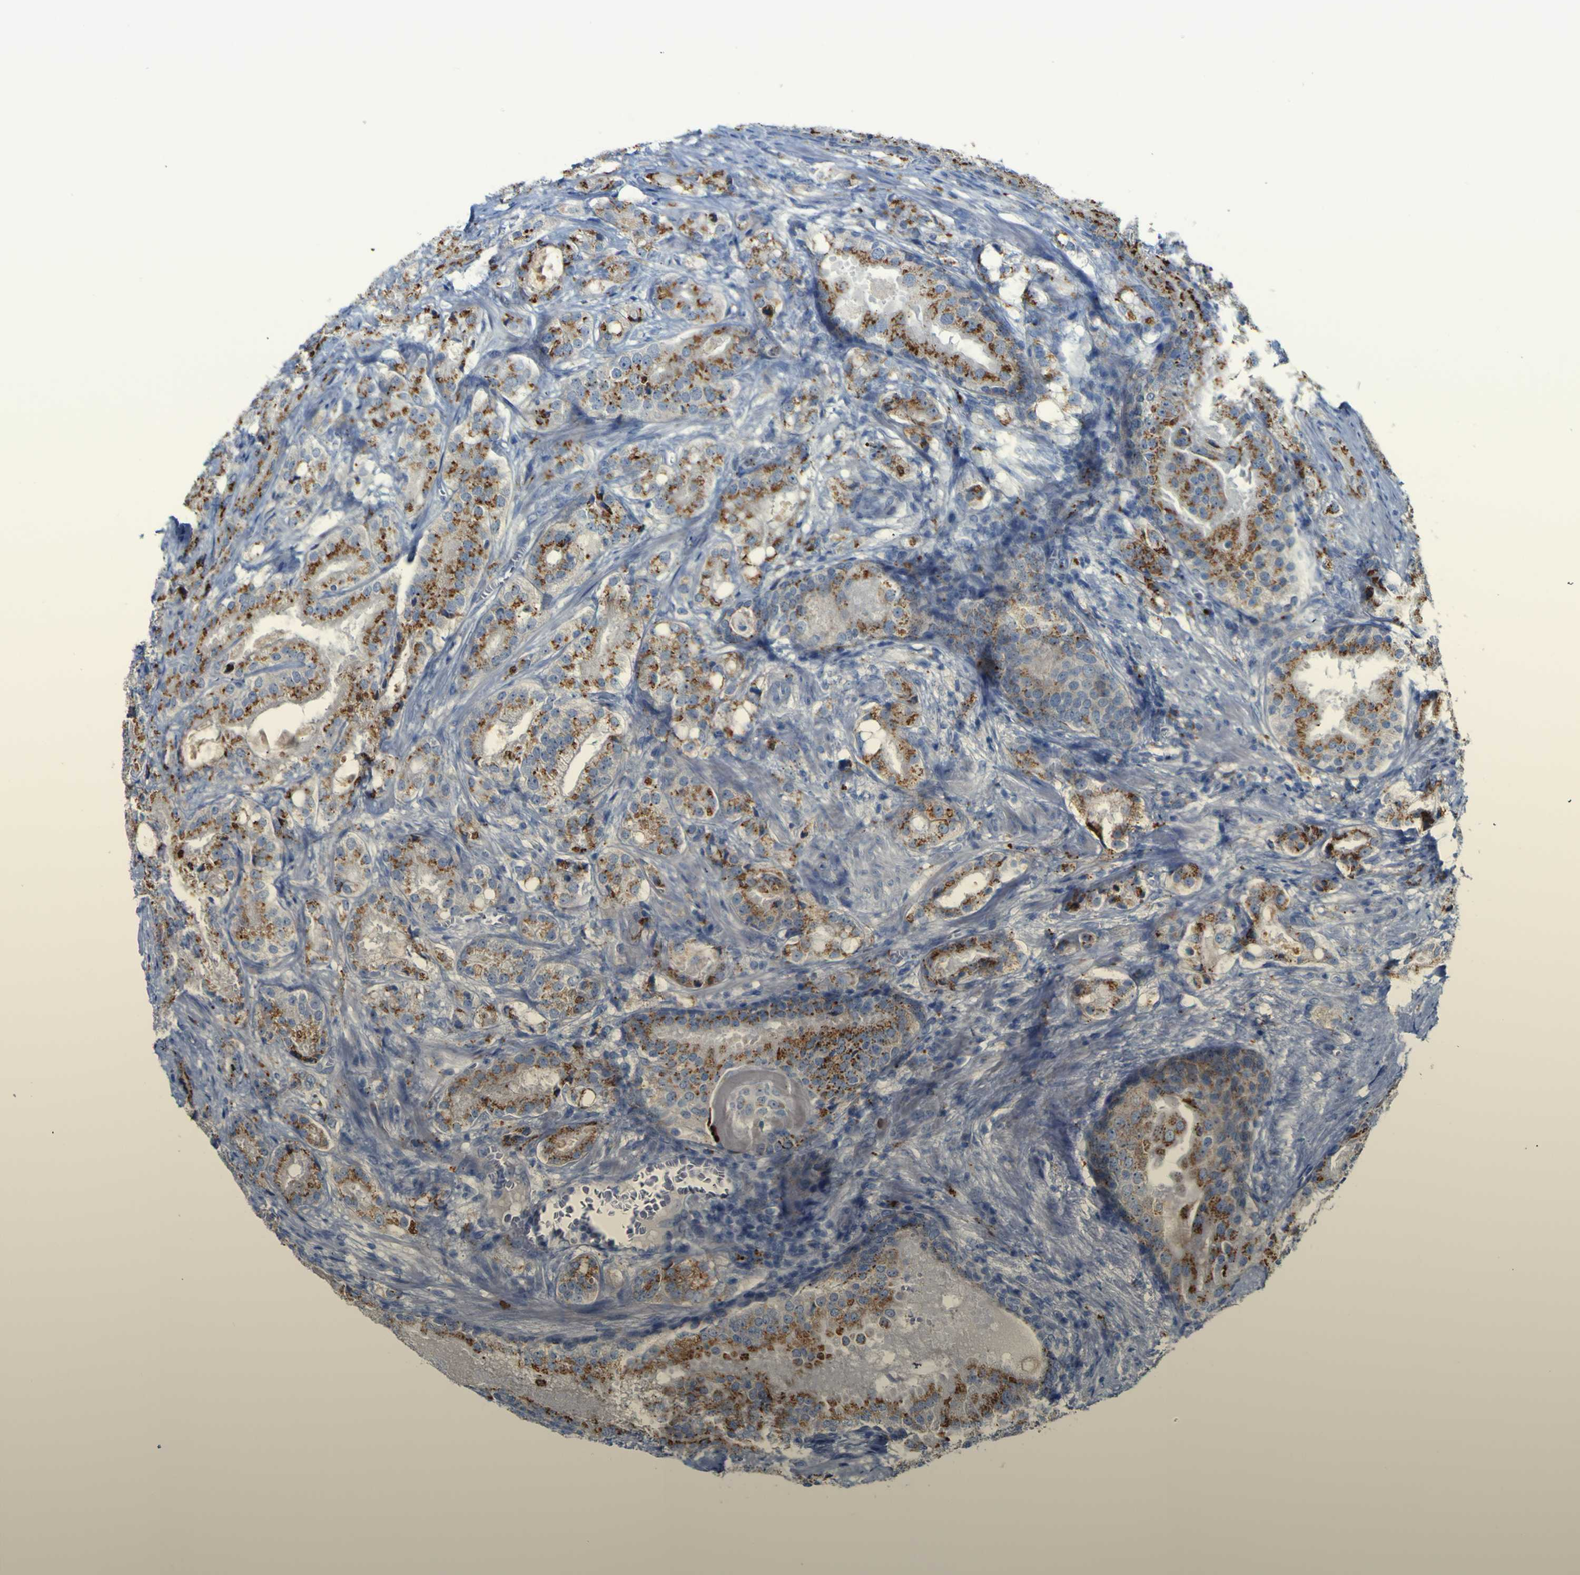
{"staining": {"intensity": "moderate", "quantity": ">75%", "location": "cytoplasmic/membranous"}, "tissue": "prostate cancer", "cell_type": "Tumor cells", "image_type": "cancer", "snomed": [{"axis": "morphology", "description": "Adenocarcinoma, High grade"}, {"axis": "topography", "description": "Prostate"}], "caption": "Human prostate cancer (high-grade adenocarcinoma) stained with a brown dye demonstrates moderate cytoplasmic/membranous positive positivity in approximately >75% of tumor cells.", "gene": "PTPRF", "patient": {"sex": "male", "age": 64}}